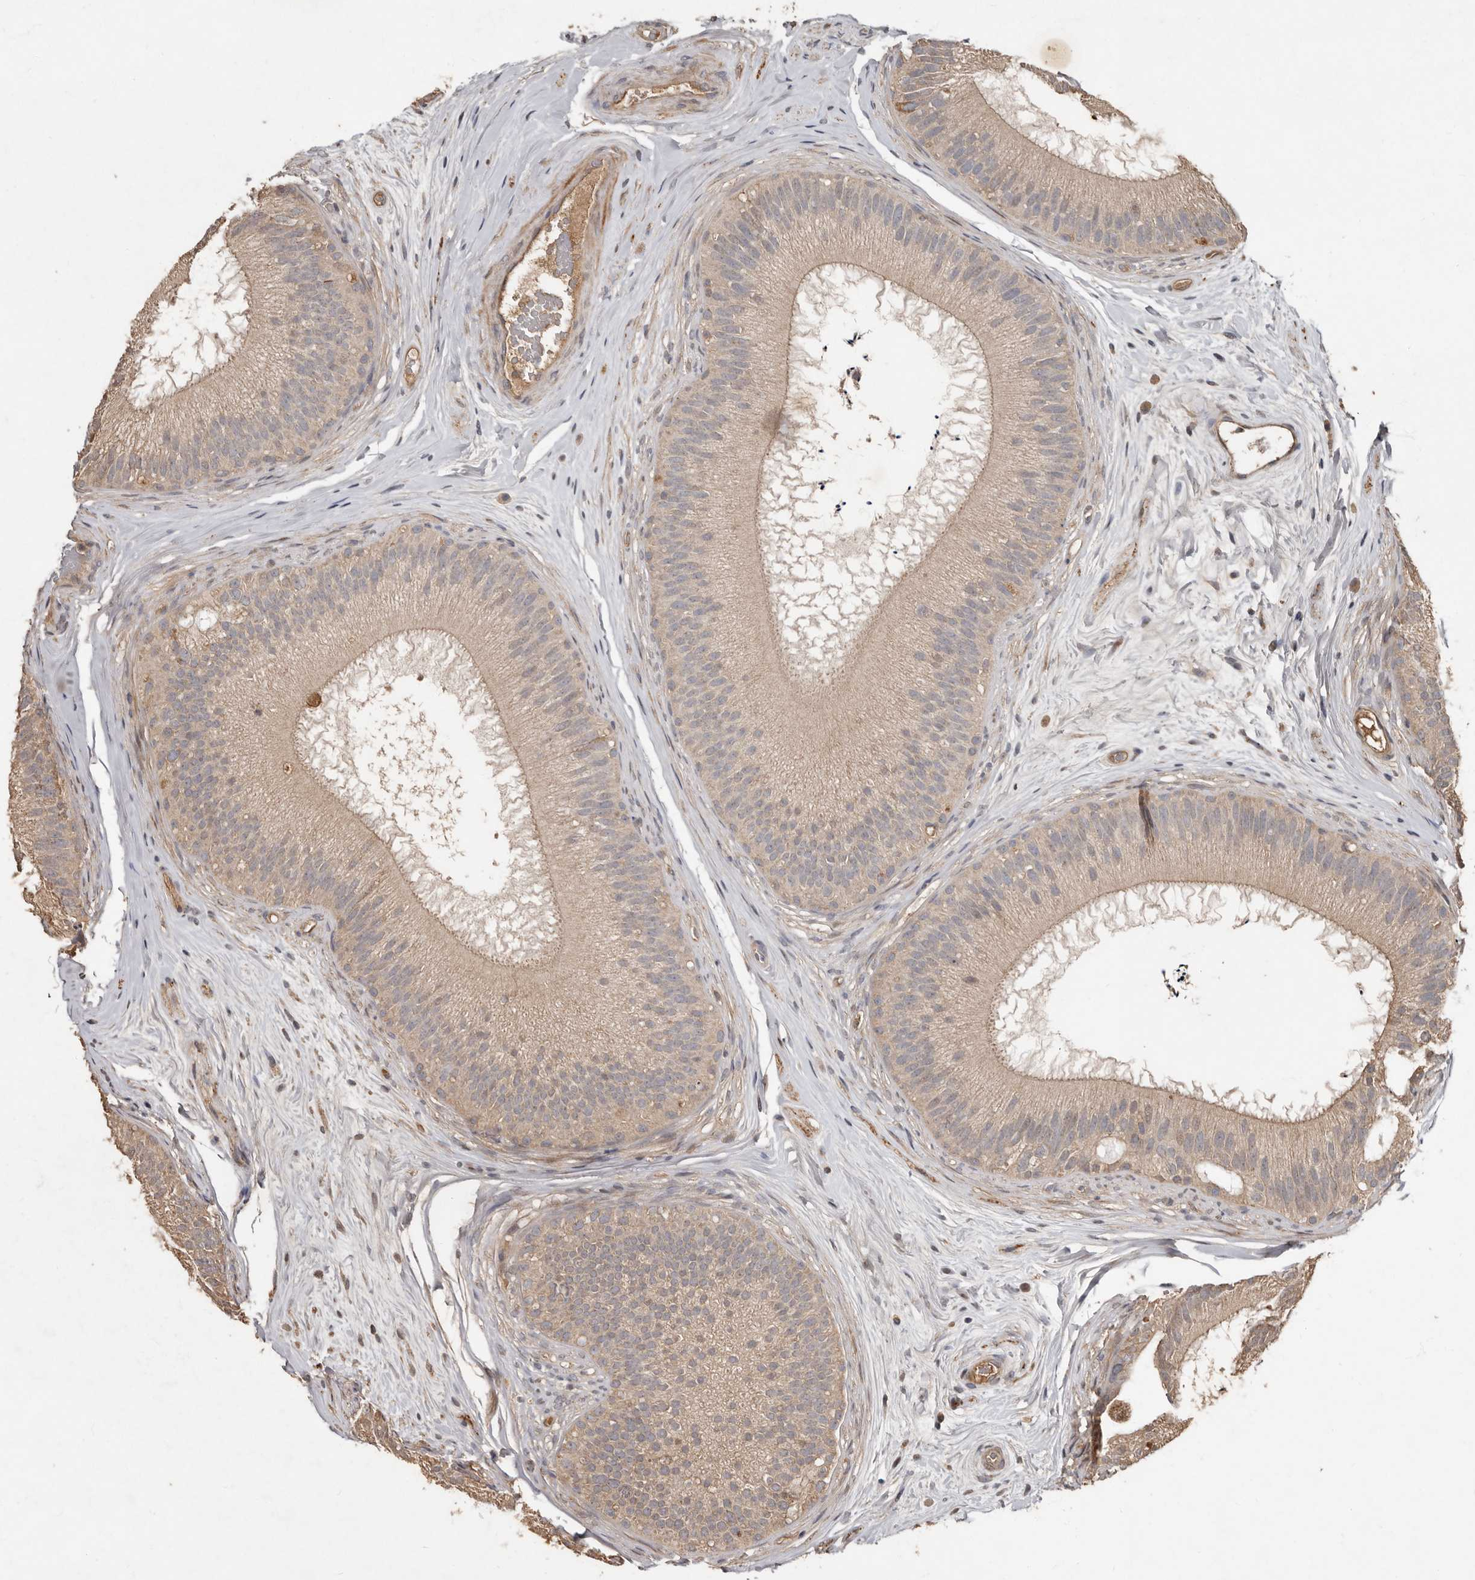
{"staining": {"intensity": "moderate", "quantity": "25%-75%", "location": "cytoplasmic/membranous"}, "tissue": "epididymis", "cell_type": "Glandular cells", "image_type": "normal", "snomed": [{"axis": "morphology", "description": "Normal tissue, NOS"}, {"axis": "topography", "description": "Epididymis"}], "caption": "Immunohistochemical staining of benign human epididymis exhibits medium levels of moderate cytoplasmic/membranous positivity in approximately 25%-75% of glandular cells. Ihc stains the protein of interest in brown and the nuclei are stained blue.", "gene": "KIF26B", "patient": {"sex": "male", "age": 45}}